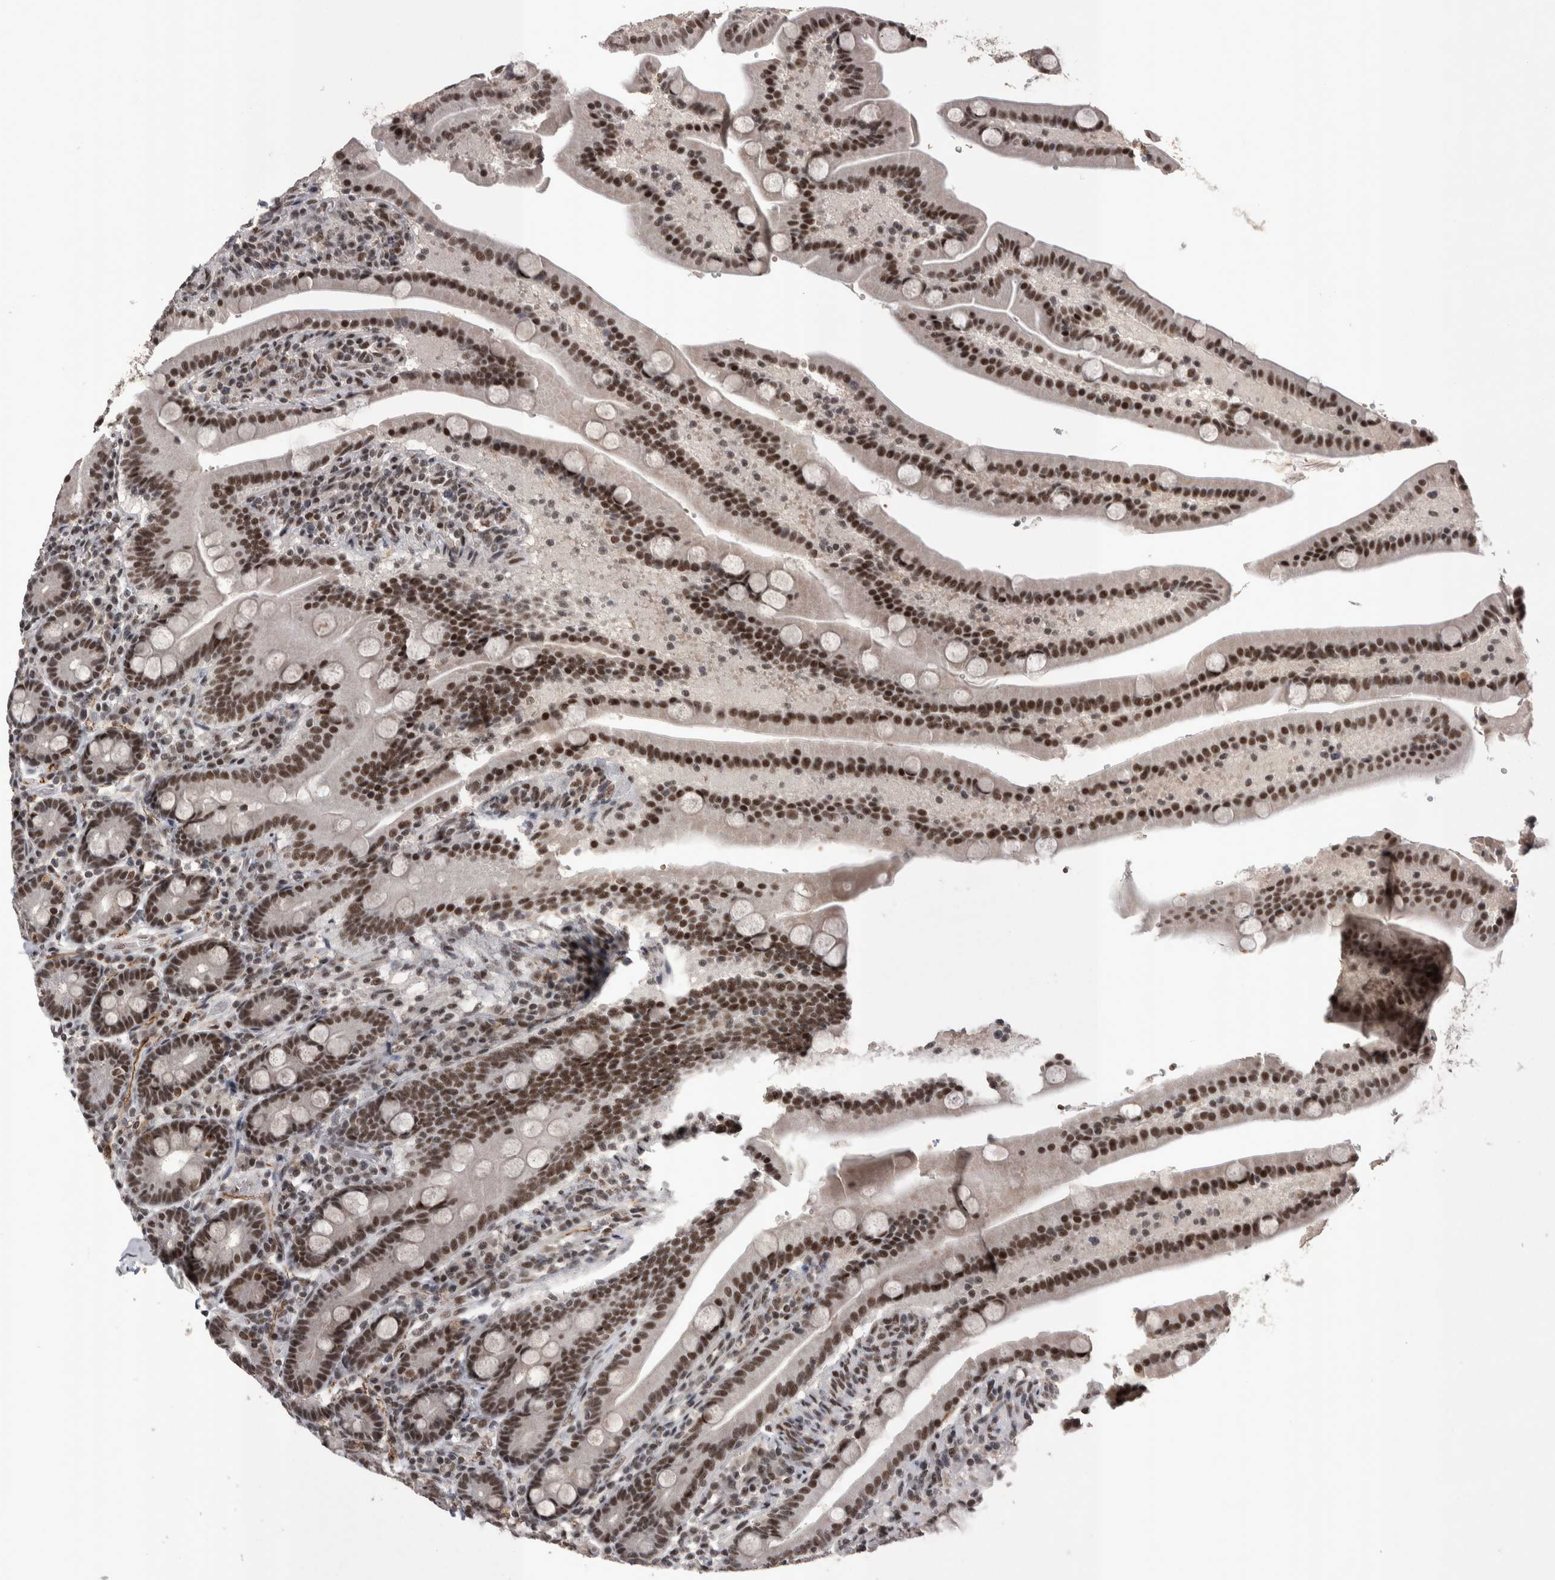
{"staining": {"intensity": "strong", "quantity": ">75%", "location": "nuclear"}, "tissue": "duodenum", "cell_type": "Glandular cells", "image_type": "normal", "snomed": [{"axis": "morphology", "description": "Normal tissue, NOS"}, {"axis": "topography", "description": "Duodenum"}], "caption": "IHC image of benign duodenum: duodenum stained using IHC reveals high levels of strong protein expression localized specifically in the nuclear of glandular cells, appearing as a nuclear brown color.", "gene": "DMTF1", "patient": {"sex": "male", "age": 54}}